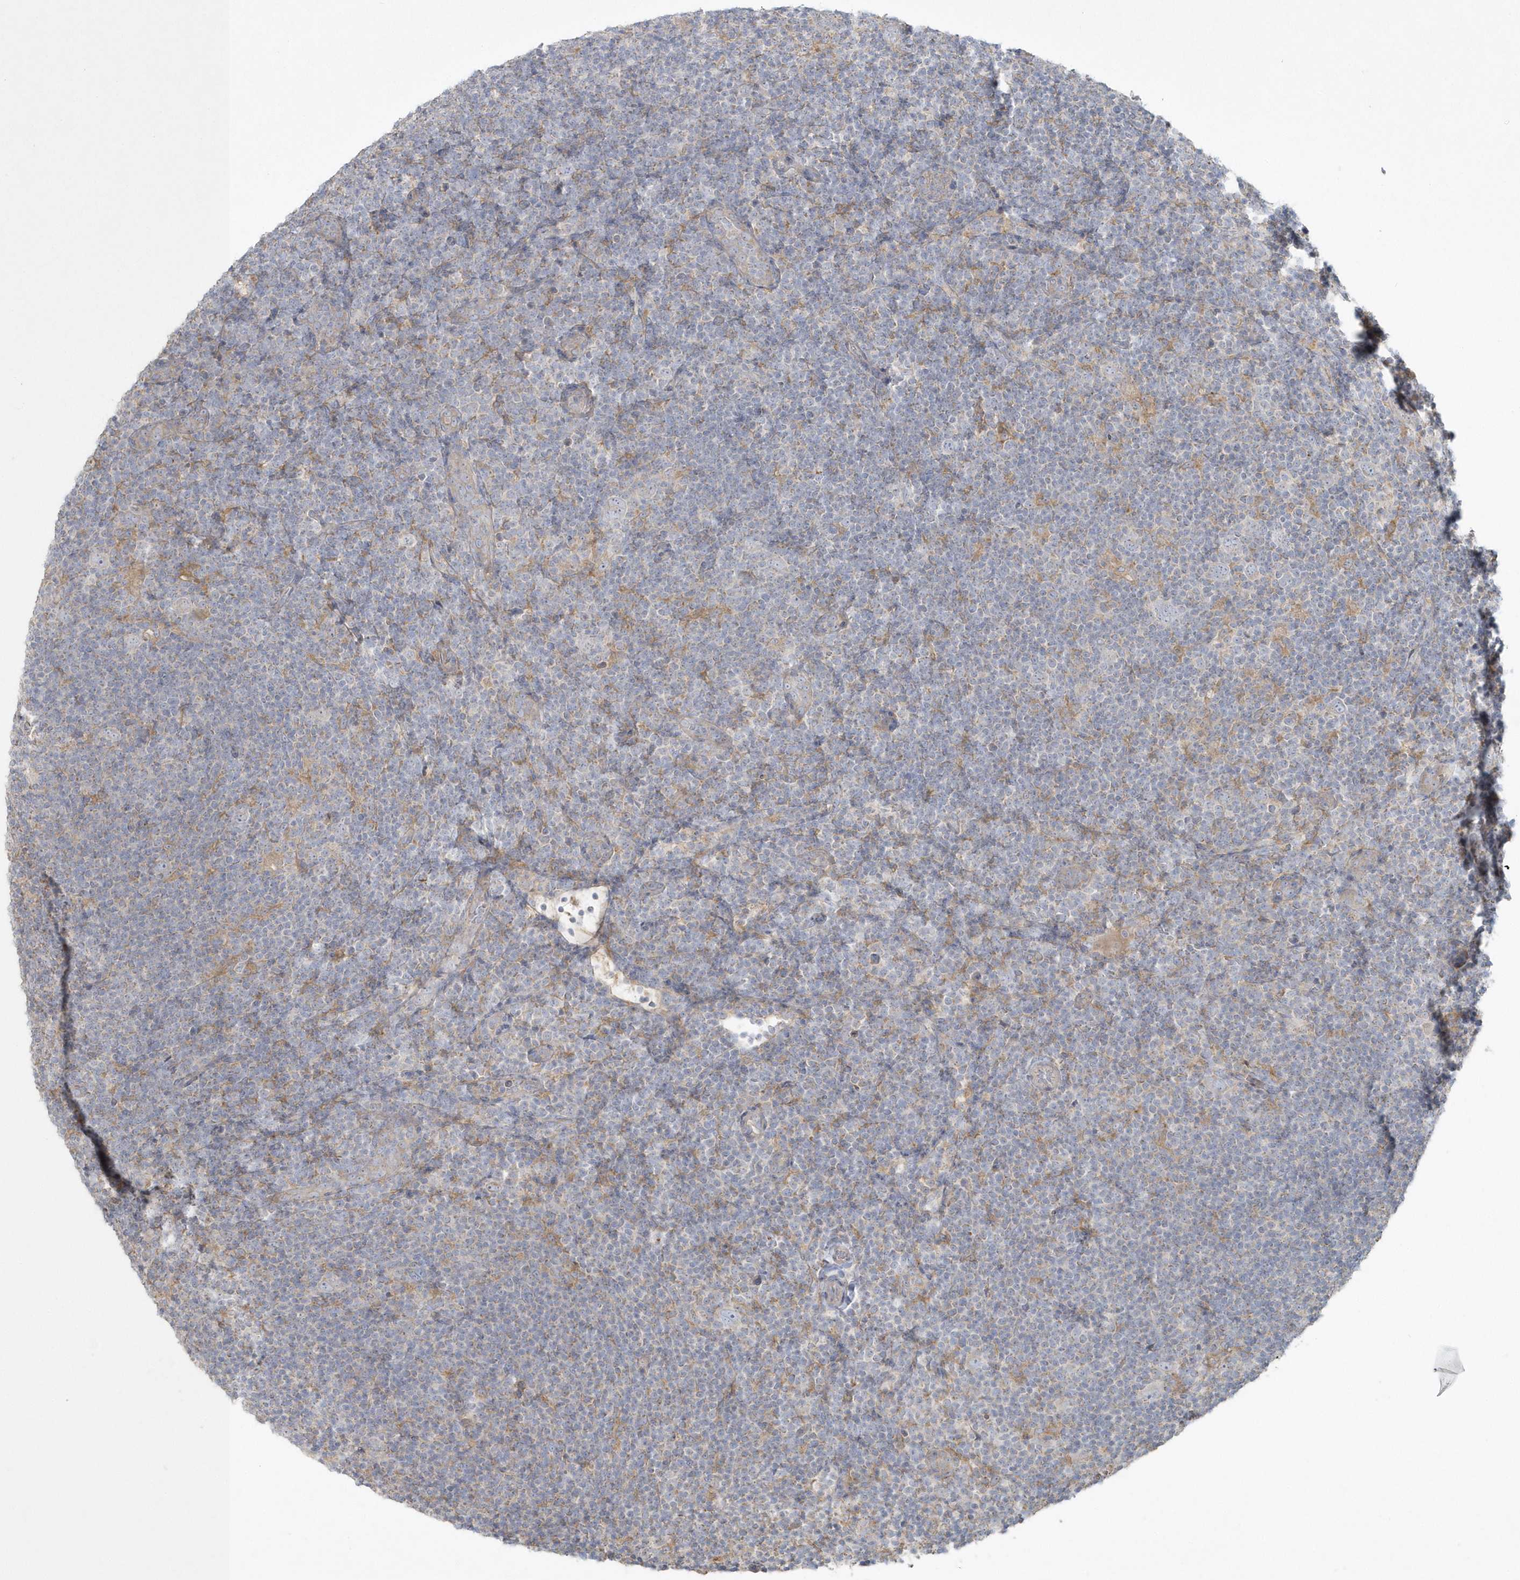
{"staining": {"intensity": "negative", "quantity": "none", "location": "none"}, "tissue": "lymphoma", "cell_type": "Tumor cells", "image_type": "cancer", "snomed": [{"axis": "morphology", "description": "Hodgkin's disease, NOS"}, {"axis": "topography", "description": "Lymph node"}], "caption": "Tumor cells are negative for protein expression in human lymphoma. (IHC, brightfield microscopy, high magnification).", "gene": "BLTP3A", "patient": {"sex": "female", "age": 57}}